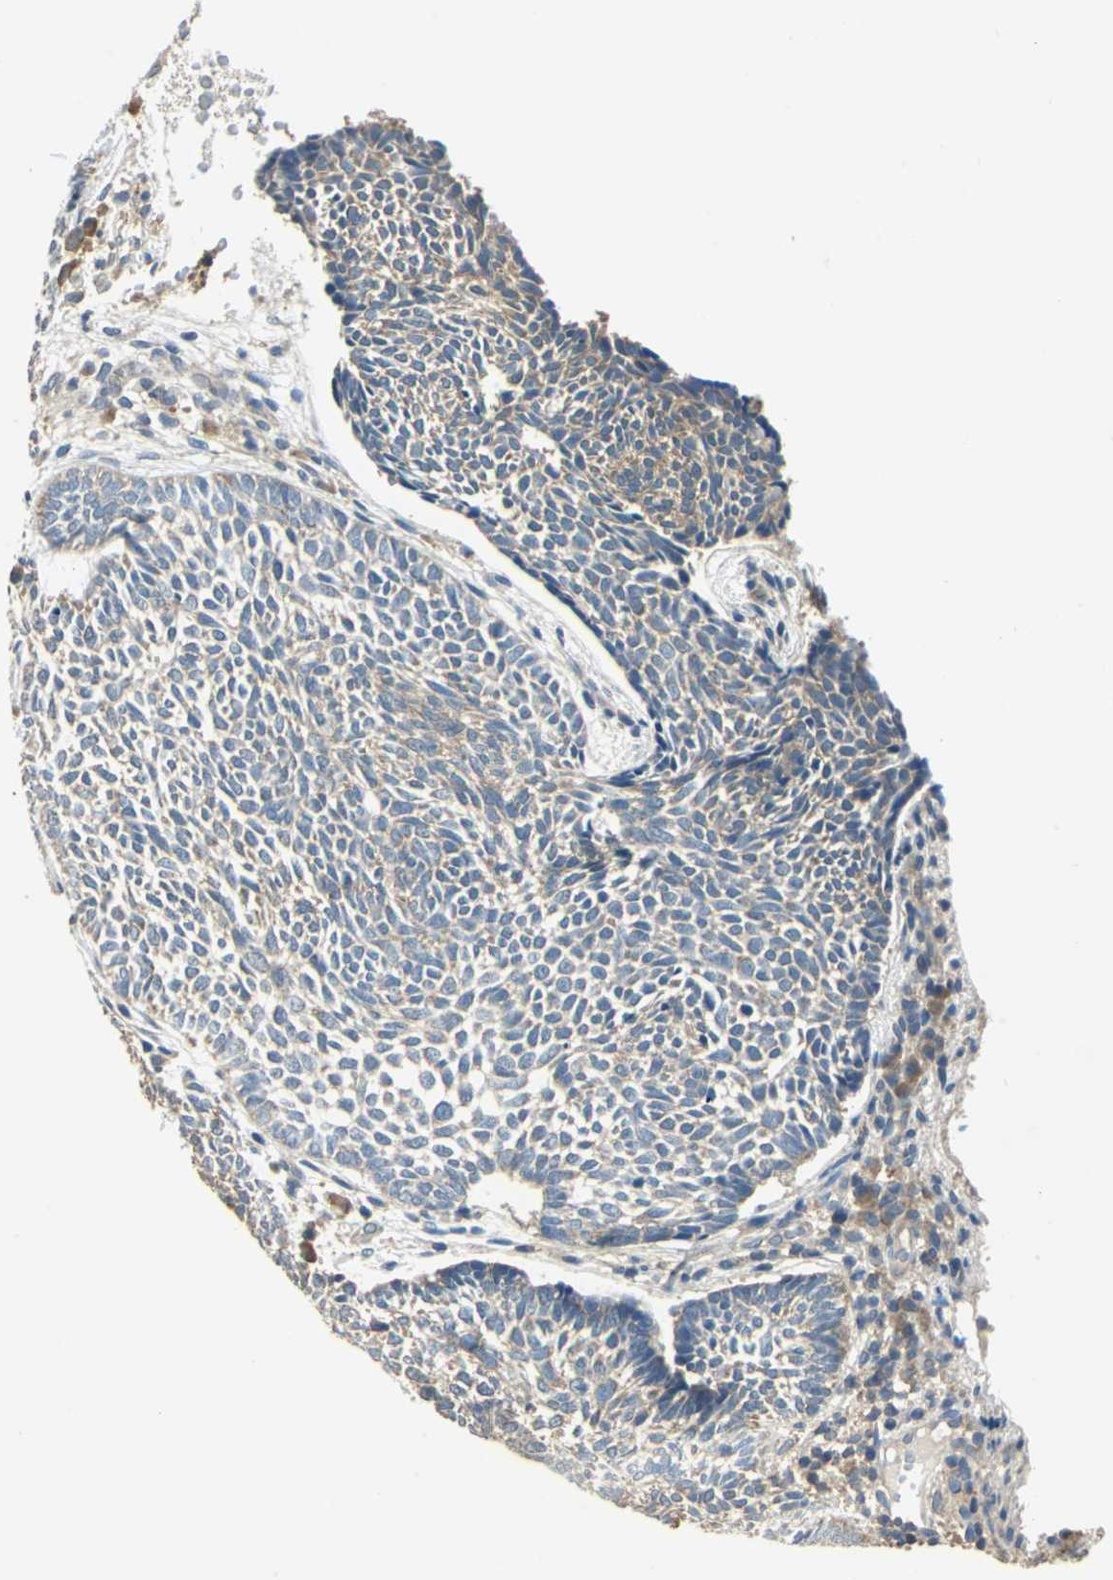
{"staining": {"intensity": "moderate", "quantity": "25%-75%", "location": "cytoplasmic/membranous"}, "tissue": "skin cancer", "cell_type": "Tumor cells", "image_type": "cancer", "snomed": [{"axis": "morphology", "description": "Normal tissue, NOS"}, {"axis": "morphology", "description": "Basal cell carcinoma"}, {"axis": "topography", "description": "Skin"}], "caption": "Immunohistochemical staining of skin cancer exhibits moderate cytoplasmic/membranous protein staining in about 25%-75% of tumor cells. (Brightfield microscopy of DAB IHC at high magnification).", "gene": "SHC2", "patient": {"sex": "male", "age": 87}}